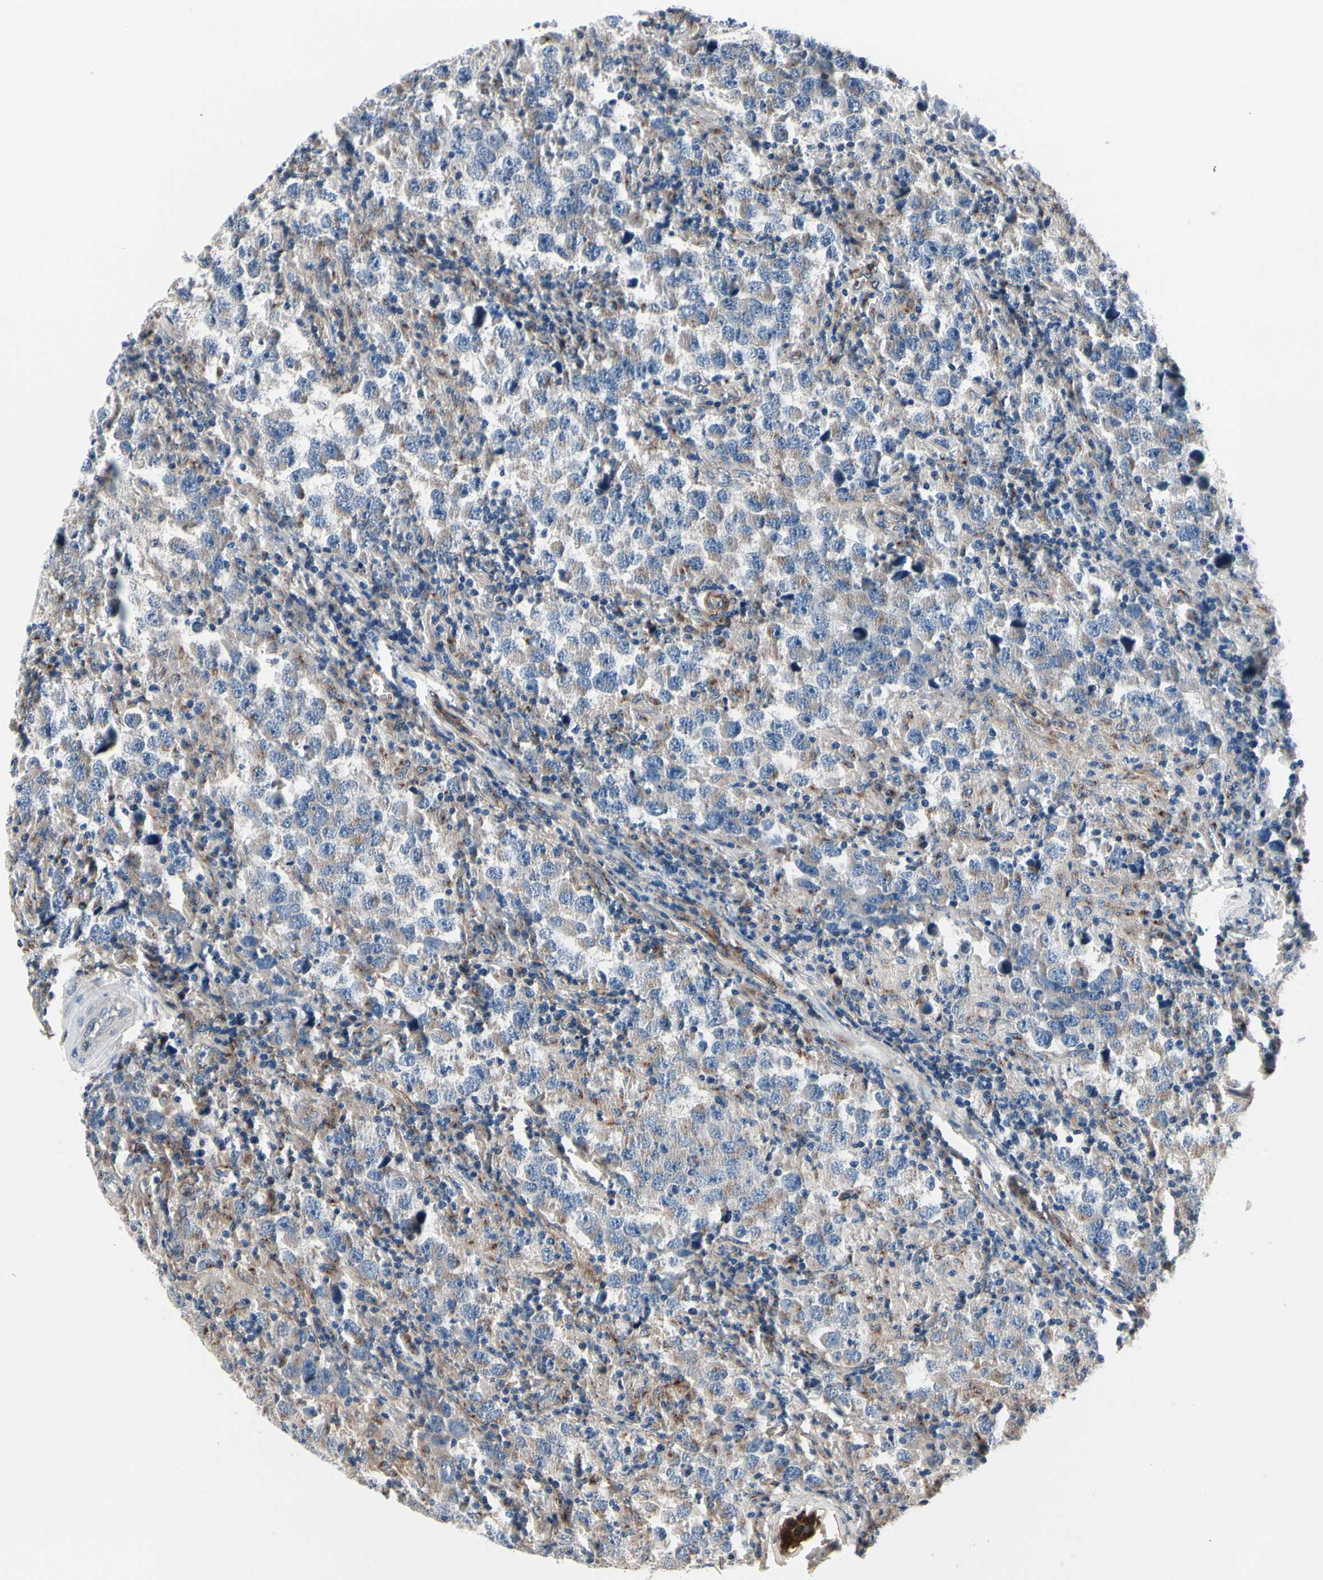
{"staining": {"intensity": "weak", "quantity": "<25%", "location": "cytoplasmic/membranous"}, "tissue": "testis cancer", "cell_type": "Tumor cells", "image_type": "cancer", "snomed": [{"axis": "morphology", "description": "Carcinoma, Embryonal, NOS"}, {"axis": "topography", "description": "Testis"}], "caption": "Testis embryonal carcinoma was stained to show a protein in brown. There is no significant staining in tumor cells. (Stains: DAB (3,3'-diaminobenzidine) immunohistochemistry (IHC) with hematoxylin counter stain, Microscopy: brightfield microscopy at high magnification).", "gene": "PRKAR2B", "patient": {"sex": "male", "age": 21}}